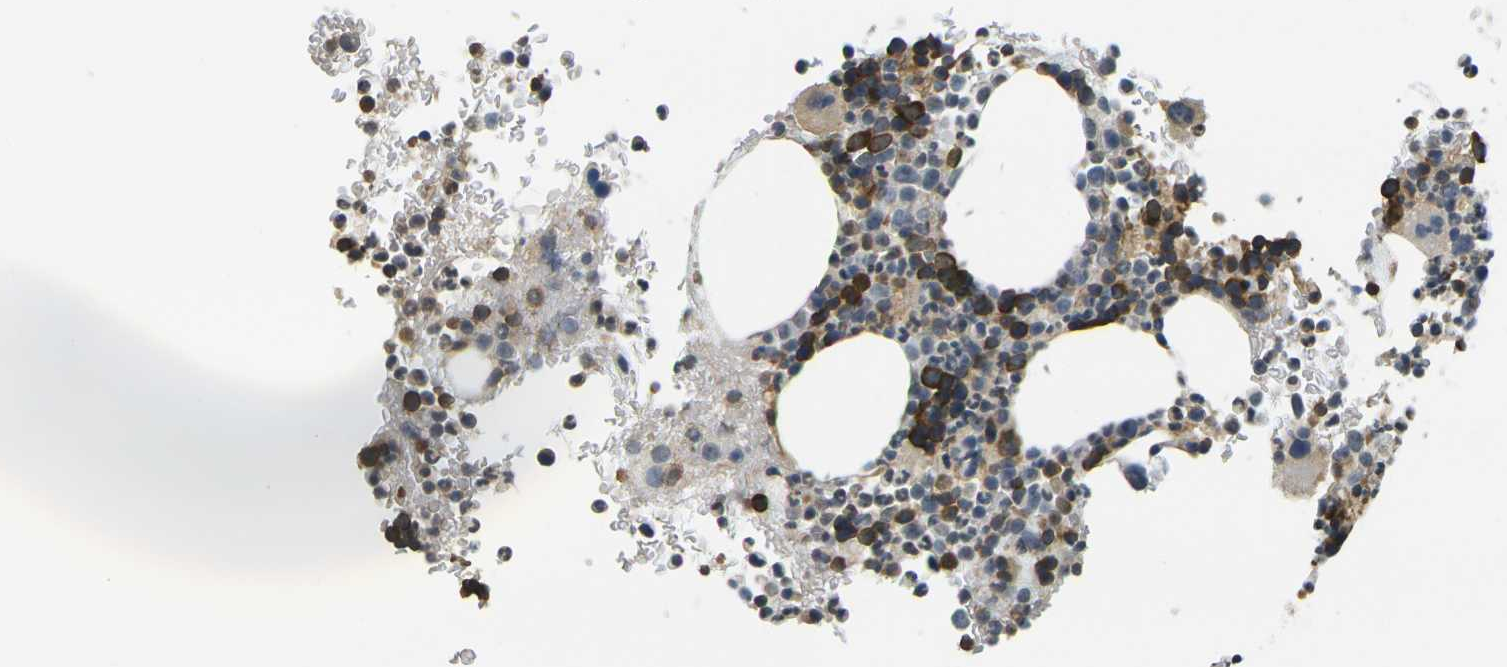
{"staining": {"intensity": "strong", "quantity": "<25%", "location": "cytoplasmic/membranous"}, "tissue": "bone marrow", "cell_type": "Hematopoietic cells", "image_type": "normal", "snomed": [{"axis": "morphology", "description": "Normal tissue, NOS"}, {"axis": "morphology", "description": "Inflammation, NOS"}, {"axis": "topography", "description": "Bone marrow"}], "caption": "A histopathology image showing strong cytoplasmic/membranous expression in about <25% of hematopoietic cells in benign bone marrow, as visualized by brown immunohistochemical staining.", "gene": "CAST", "patient": {"sex": "male", "age": 73}}